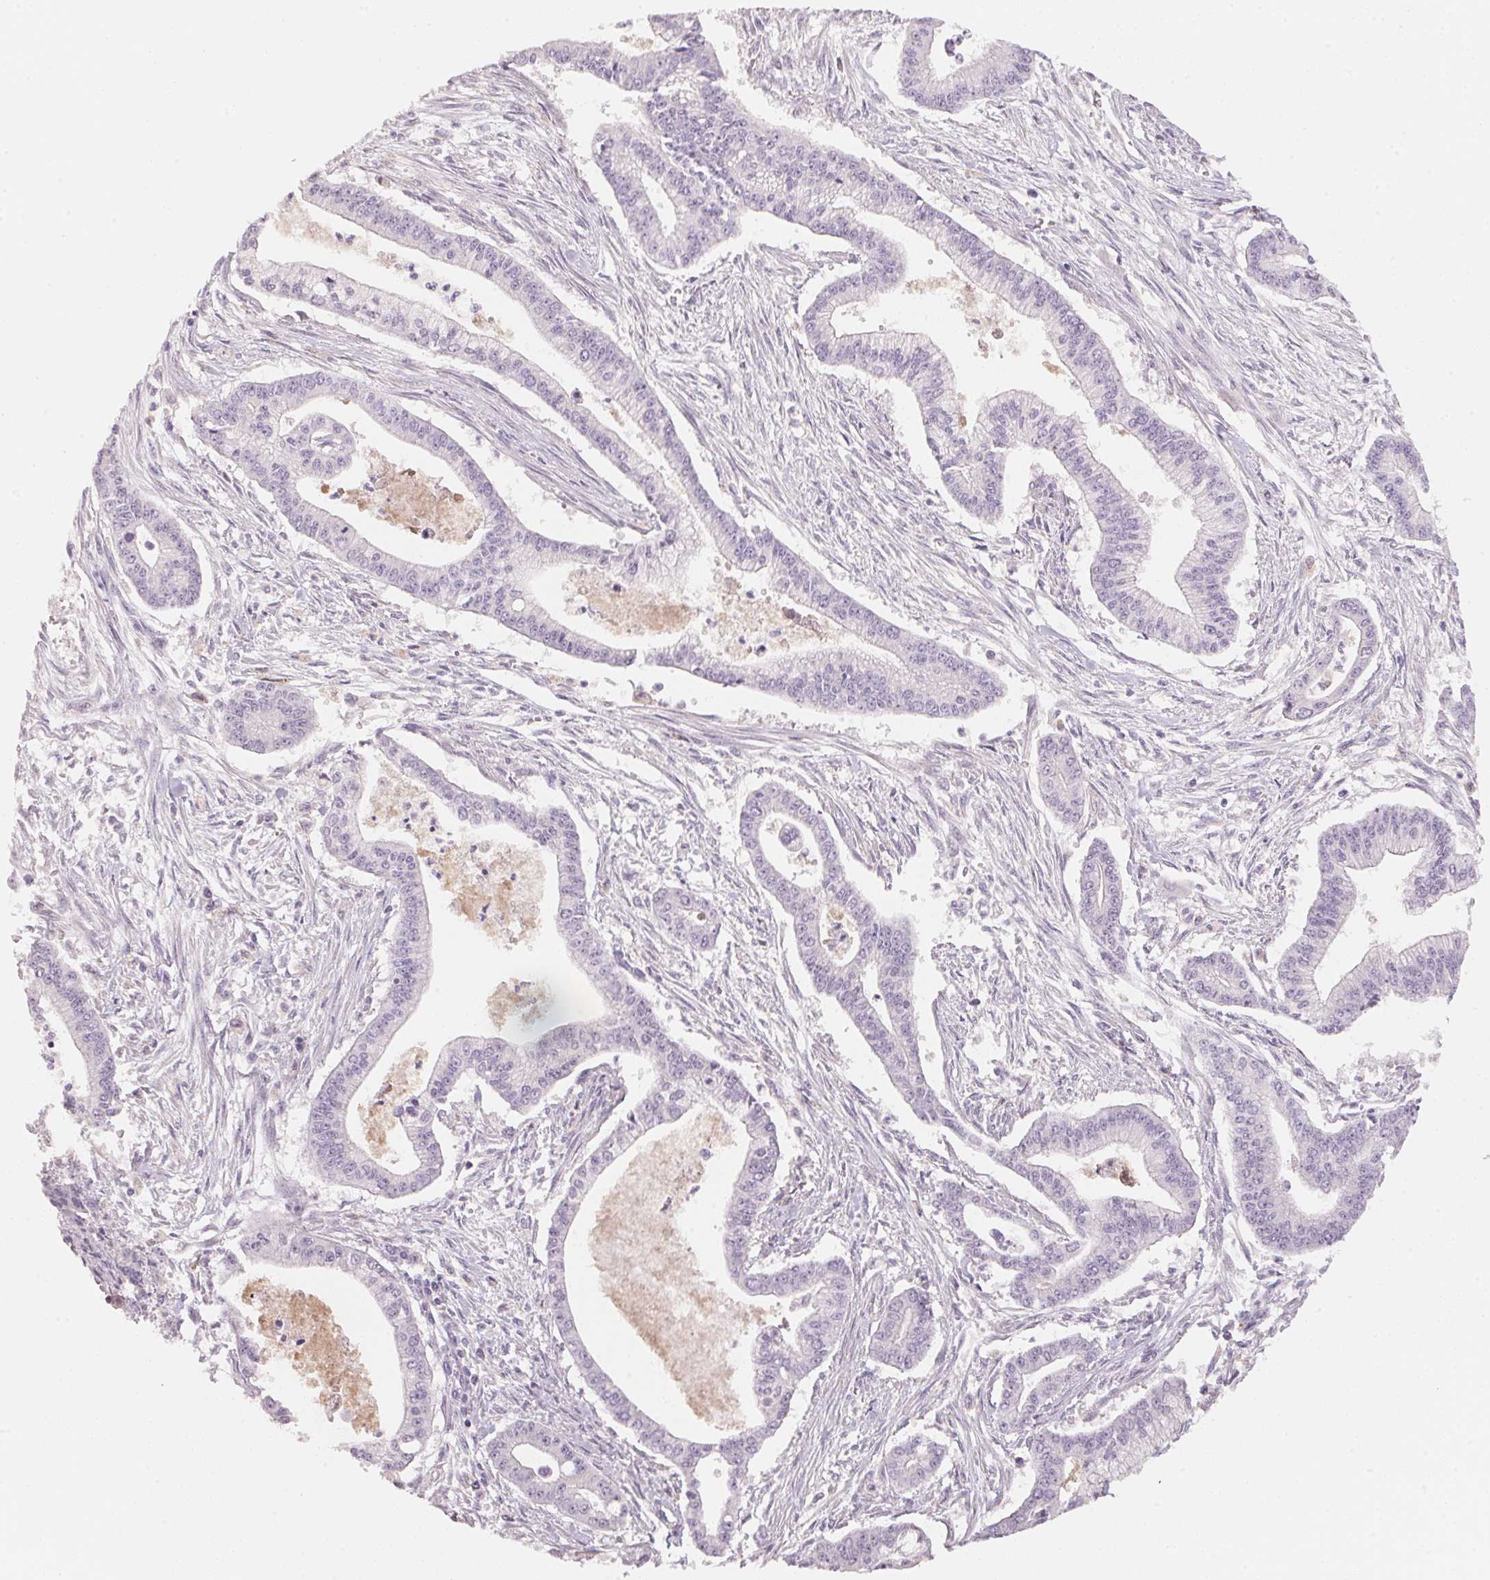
{"staining": {"intensity": "negative", "quantity": "none", "location": "none"}, "tissue": "pancreatic cancer", "cell_type": "Tumor cells", "image_type": "cancer", "snomed": [{"axis": "morphology", "description": "Adenocarcinoma, NOS"}, {"axis": "topography", "description": "Pancreas"}], "caption": "Photomicrograph shows no protein staining in tumor cells of adenocarcinoma (pancreatic) tissue.", "gene": "TREH", "patient": {"sex": "female", "age": 65}}